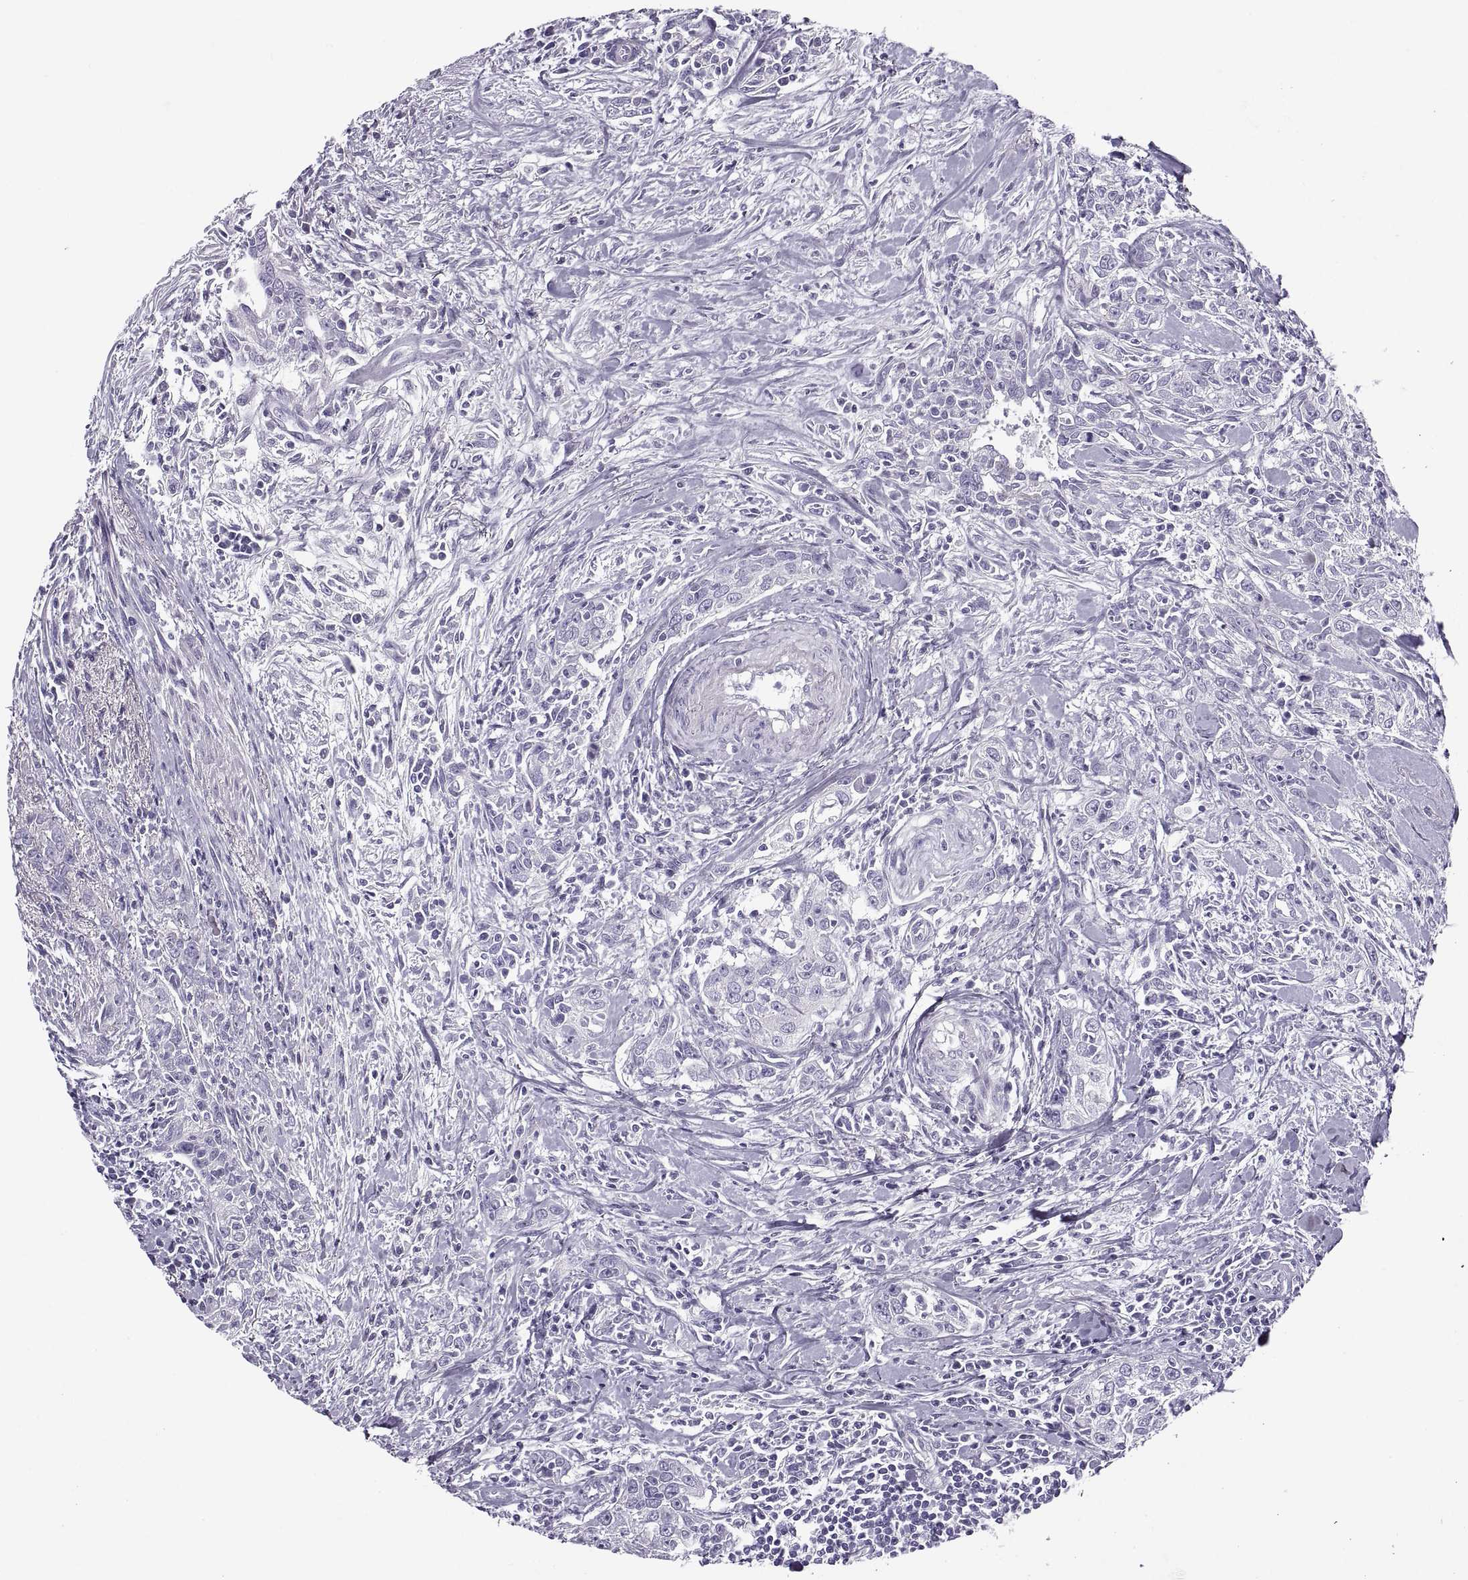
{"staining": {"intensity": "negative", "quantity": "none", "location": "none"}, "tissue": "urothelial cancer", "cell_type": "Tumor cells", "image_type": "cancer", "snomed": [{"axis": "morphology", "description": "Urothelial carcinoma, High grade"}, {"axis": "topography", "description": "Urinary bladder"}], "caption": "This is an immunohistochemistry histopathology image of human urothelial carcinoma (high-grade). There is no positivity in tumor cells.", "gene": "RLBP1", "patient": {"sex": "male", "age": 83}}